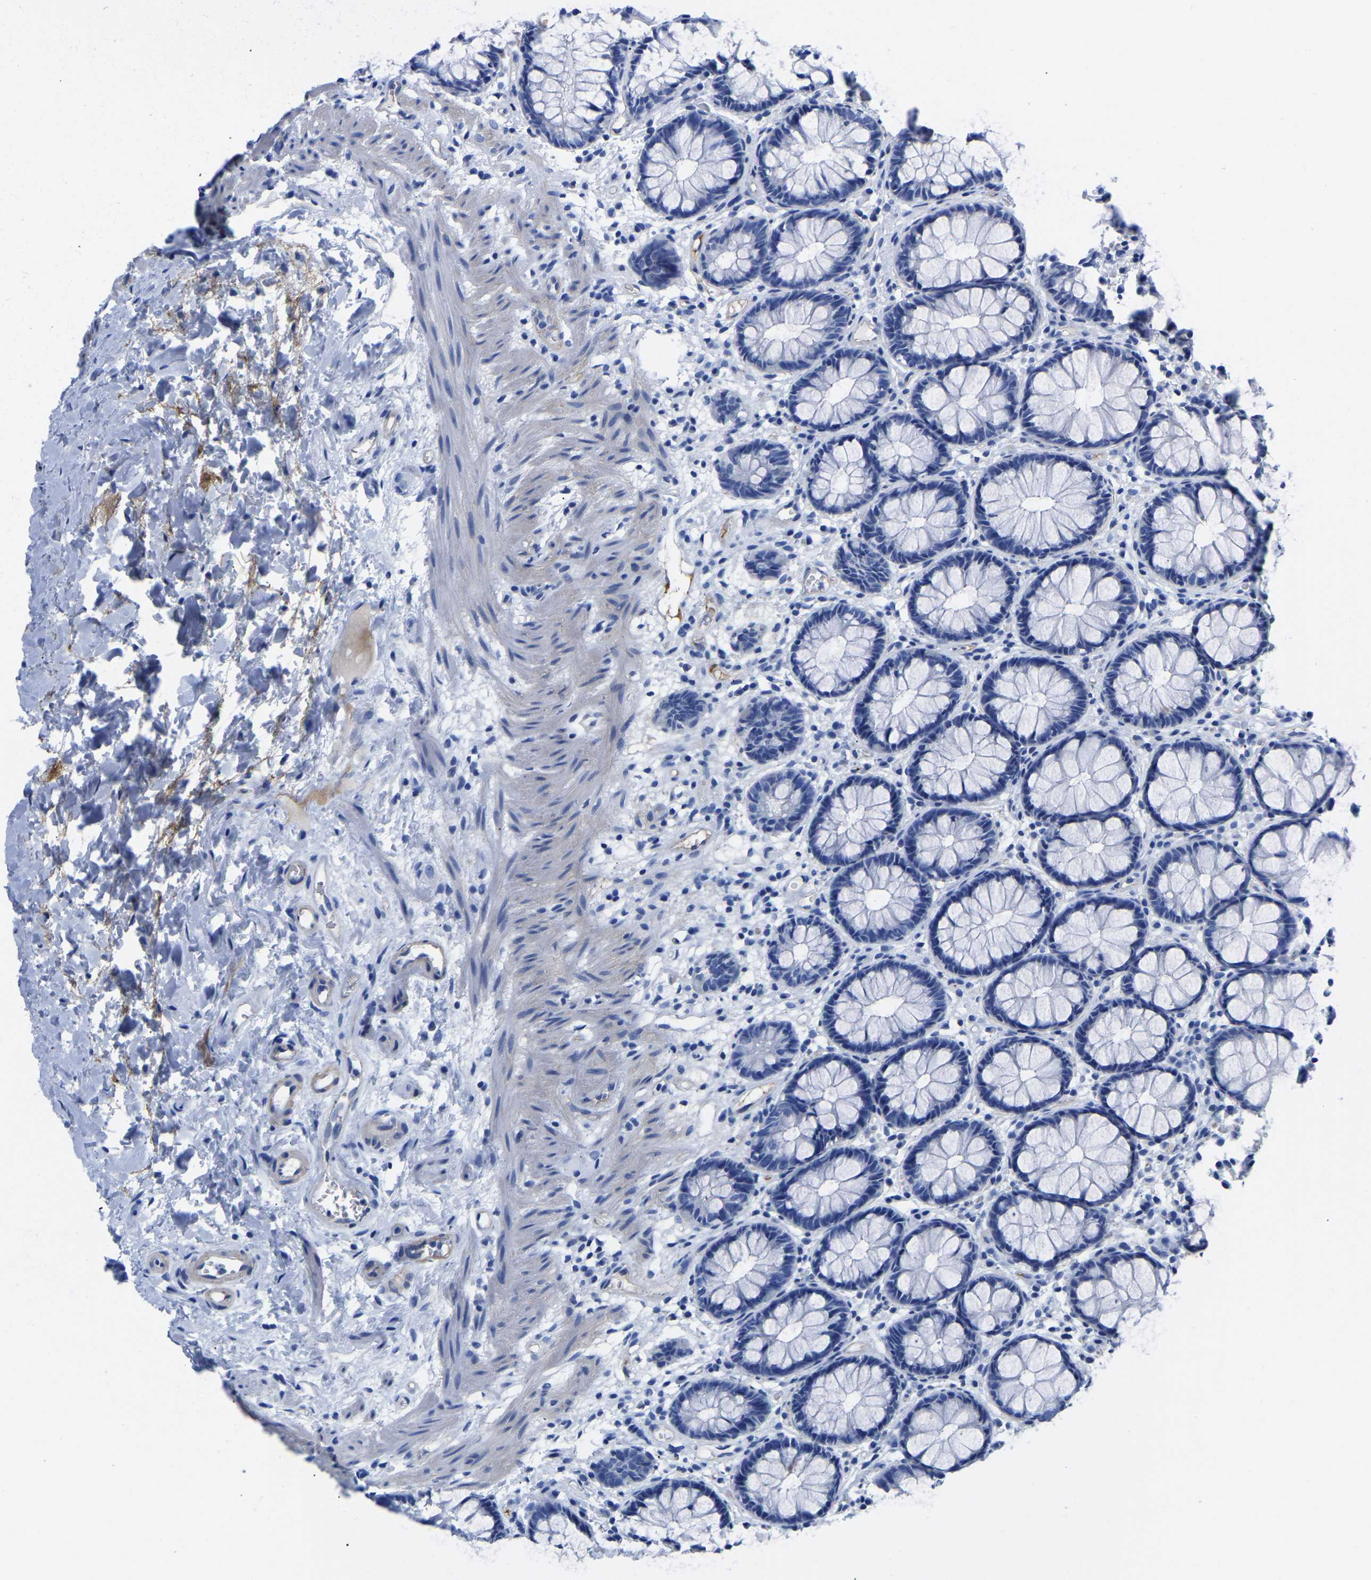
{"staining": {"intensity": "negative", "quantity": "none", "location": "none"}, "tissue": "rectum", "cell_type": "Glandular cells", "image_type": "normal", "snomed": [{"axis": "morphology", "description": "Normal tissue, NOS"}, {"axis": "topography", "description": "Rectum"}], "caption": "IHC photomicrograph of benign human rectum stained for a protein (brown), which shows no expression in glandular cells. (Brightfield microscopy of DAB (3,3'-diaminobenzidine) IHC at high magnification).", "gene": "UPK3A", "patient": {"sex": "male", "age": 64}}